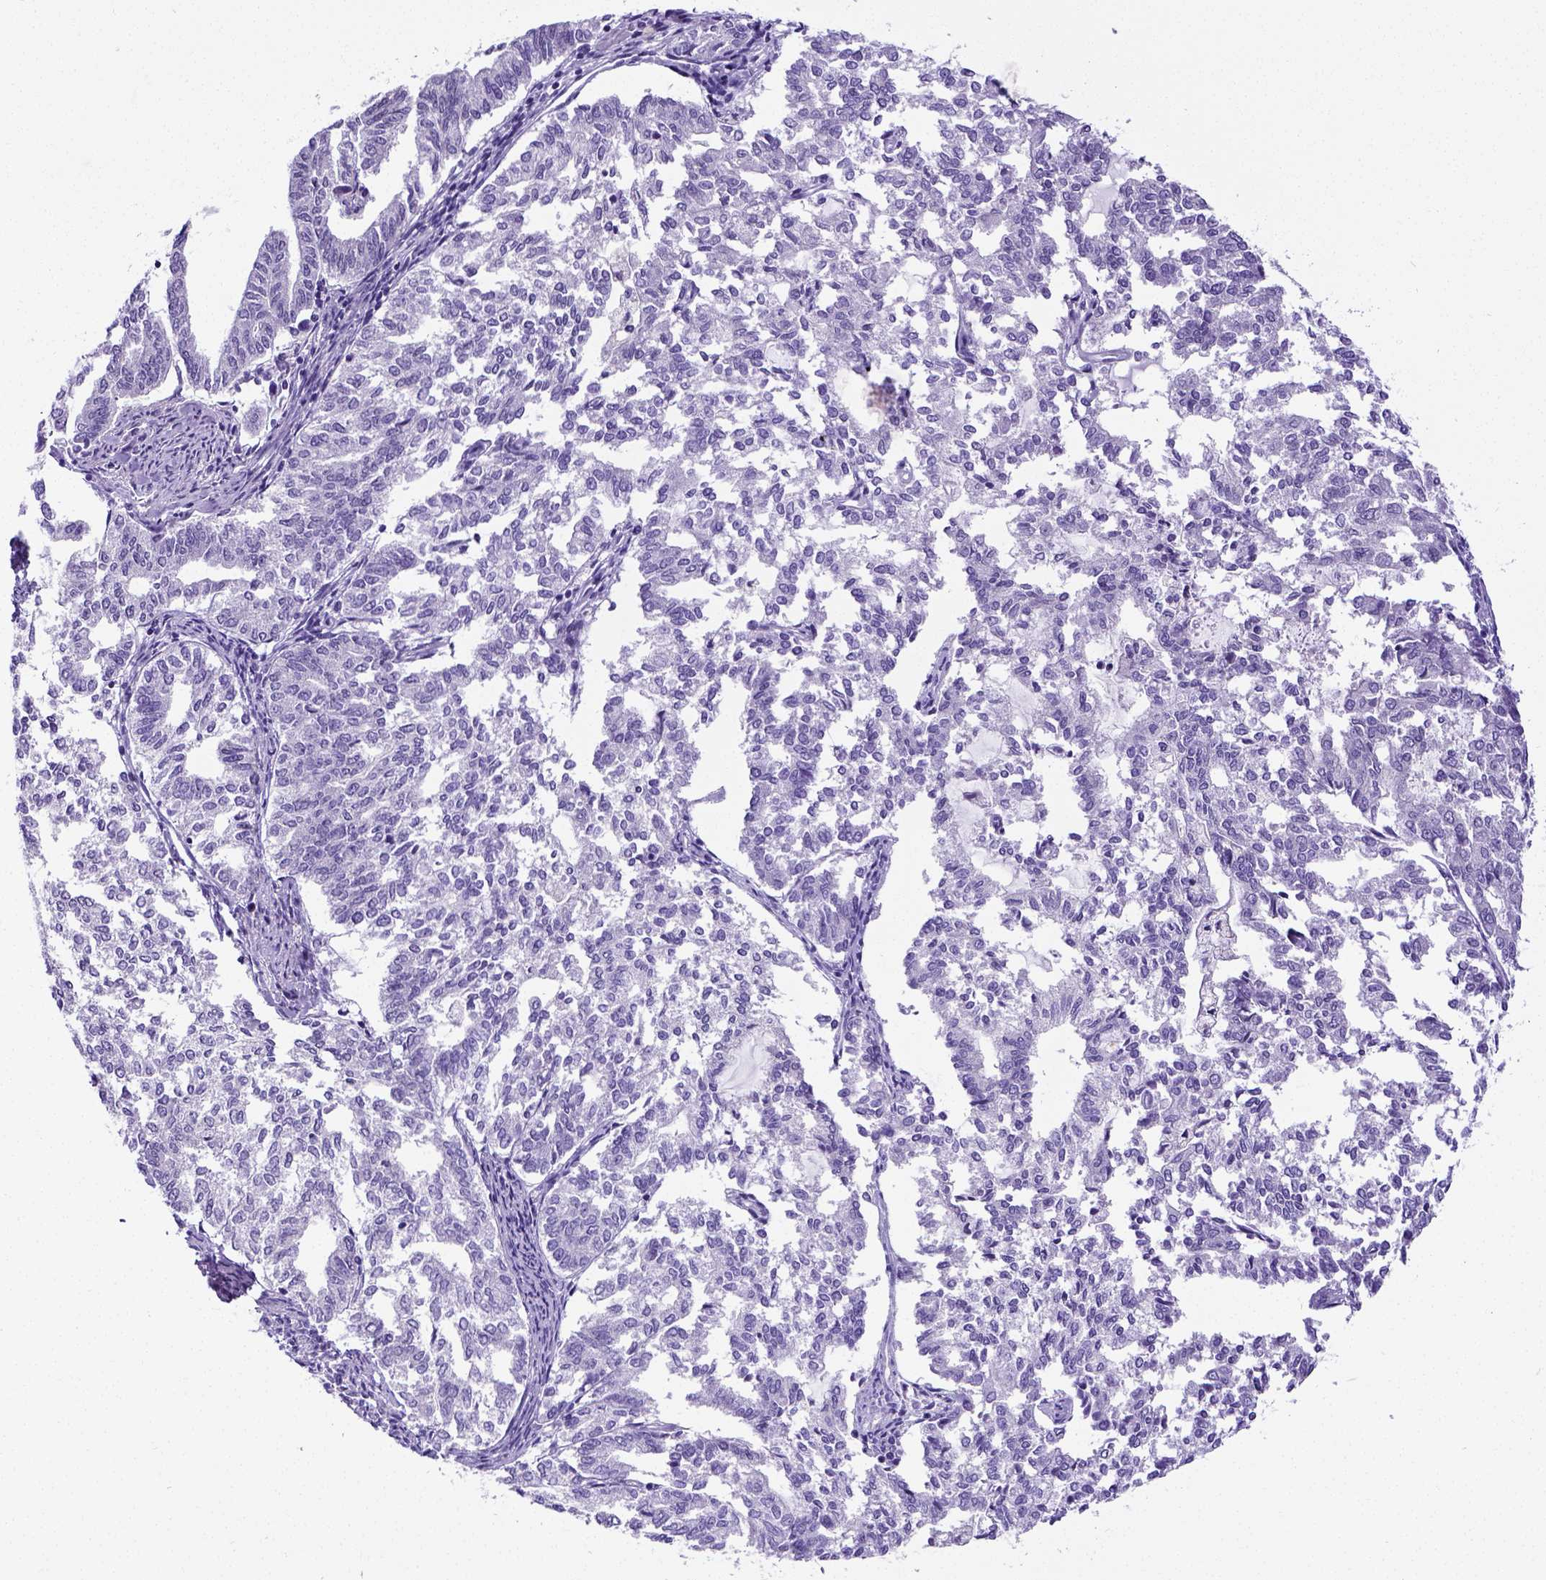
{"staining": {"intensity": "negative", "quantity": "none", "location": "none"}, "tissue": "endometrial cancer", "cell_type": "Tumor cells", "image_type": "cancer", "snomed": [{"axis": "morphology", "description": "Adenocarcinoma, NOS"}, {"axis": "topography", "description": "Endometrium"}], "caption": "Micrograph shows no significant protein expression in tumor cells of endometrial adenocarcinoma.", "gene": "SATB2", "patient": {"sex": "female", "age": 79}}